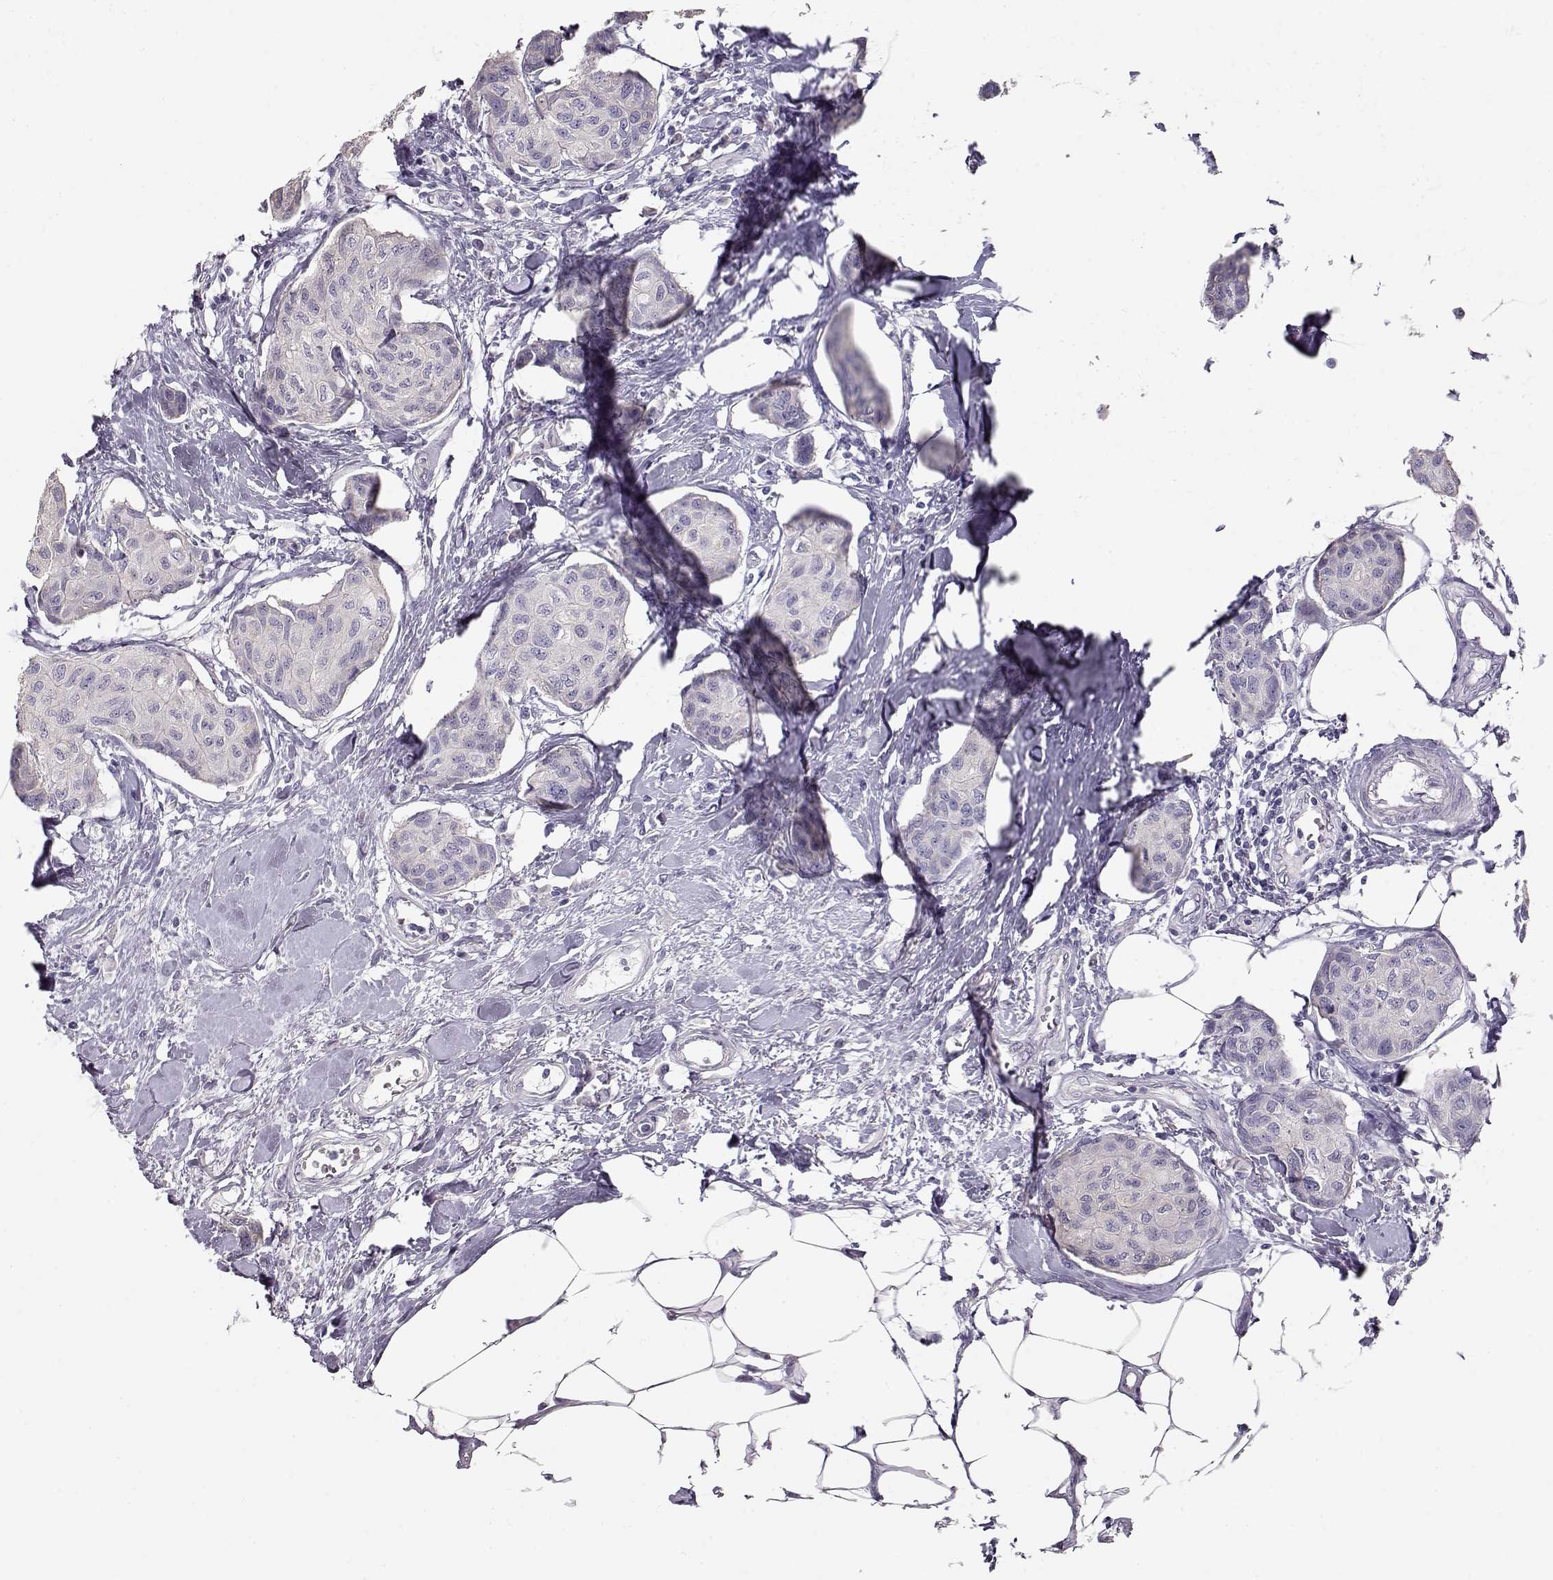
{"staining": {"intensity": "negative", "quantity": "none", "location": "none"}, "tissue": "breast cancer", "cell_type": "Tumor cells", "image_type": "cancer", "snomed": [{"axis": "morphology", "description": "Duct carcinoma"}, {"axis": "topography", "description": "Breast"}], "caption": "Breast intraductal carcinoma was stained to show a protein in brown. There is no significant expression in tumor cells. The staining was performed using DAB to visualize the protein expression in brown, while the nuclei were stained in blue with hematoxylin (Magnification: 20x).", "gene": "GLIPR1L2", "patient": {"sex": "female", "age": 80}}